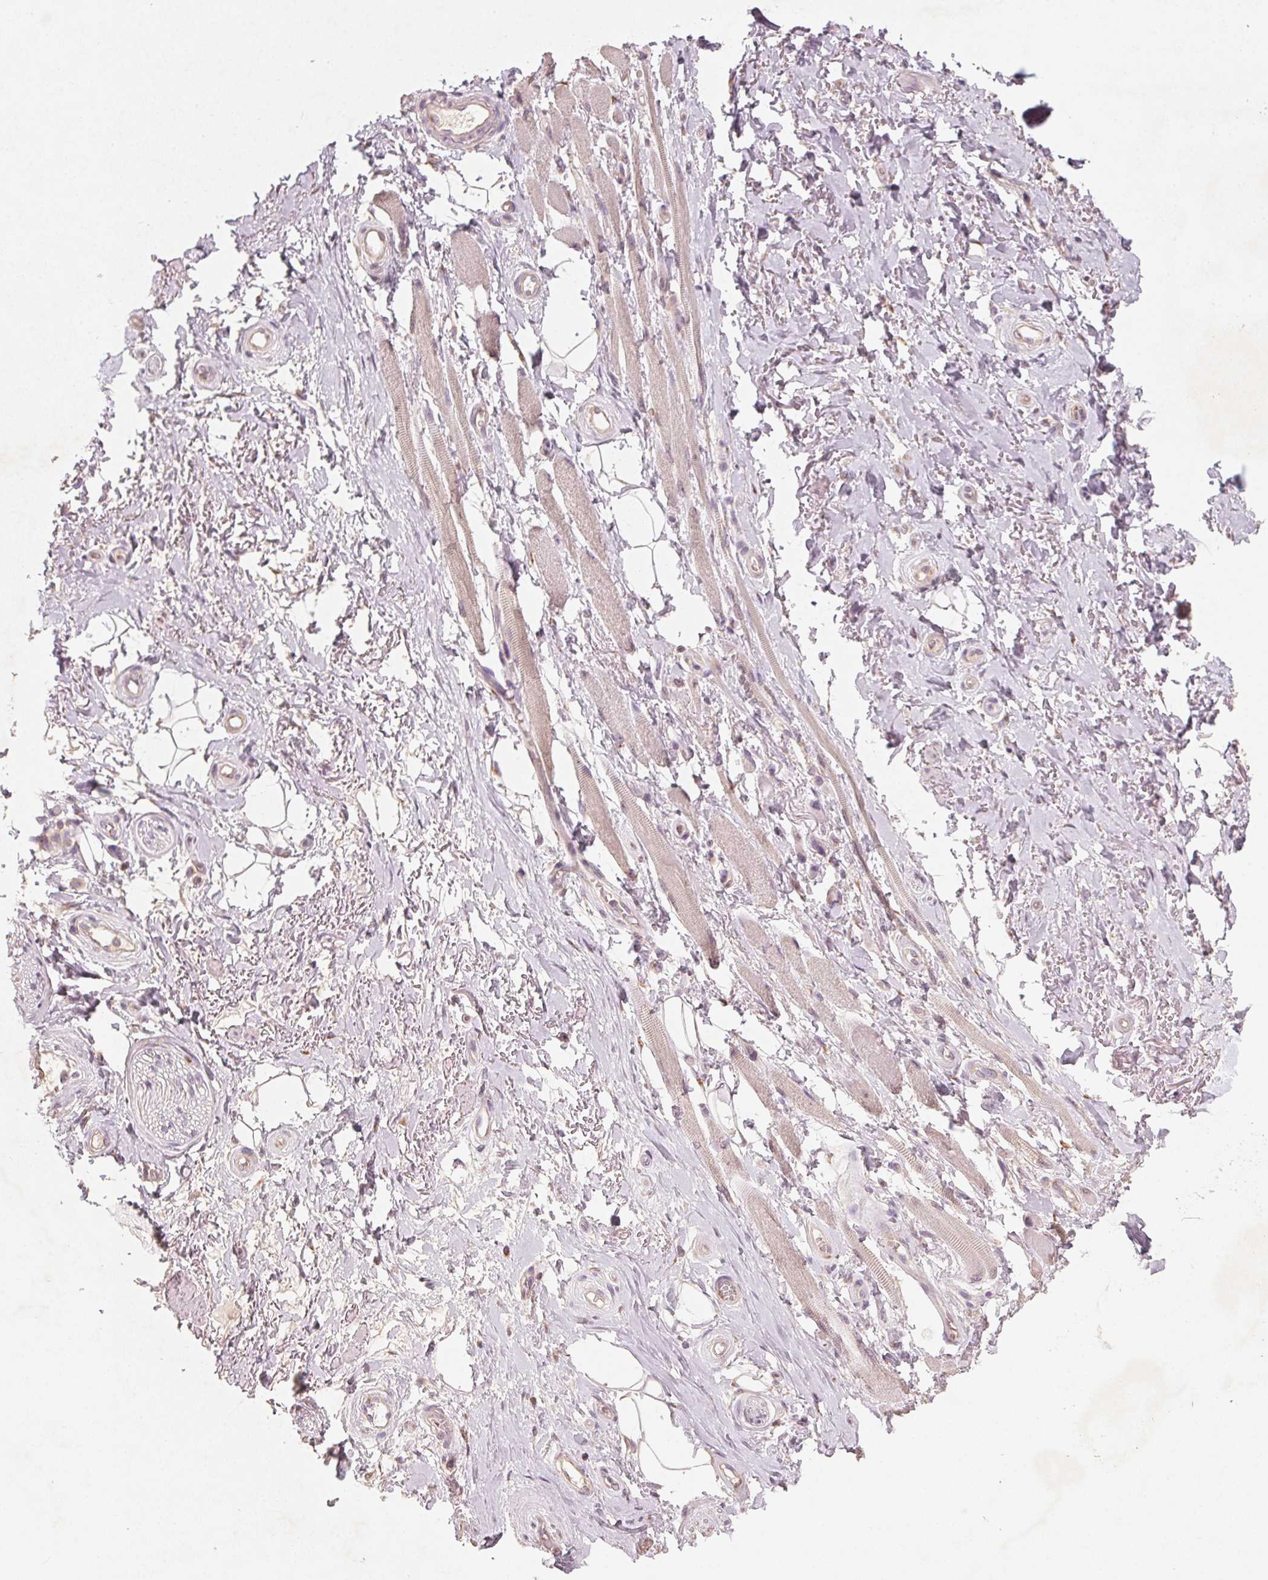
{"staining": {"intensity": "negative", "quantity": "none", "location": "none"}, "tissue": "adipose tissue", "cell_type": "Adipocytes", "image_type": "normal", "snomed": [{"axis": "morphology", "description": "Normal tissue, NOS"}, {"axis": "topography", "description": "Anal"}, {"axis": "topography", "description": "Peripheral nerve tissue"}], "caption": "Adipose tissue stained for a protein using immunohistochemistry (IHC) displays no expression adipocytes.", "gene": "AP1S1", "patient": {"sex": "male", "age": 53}}